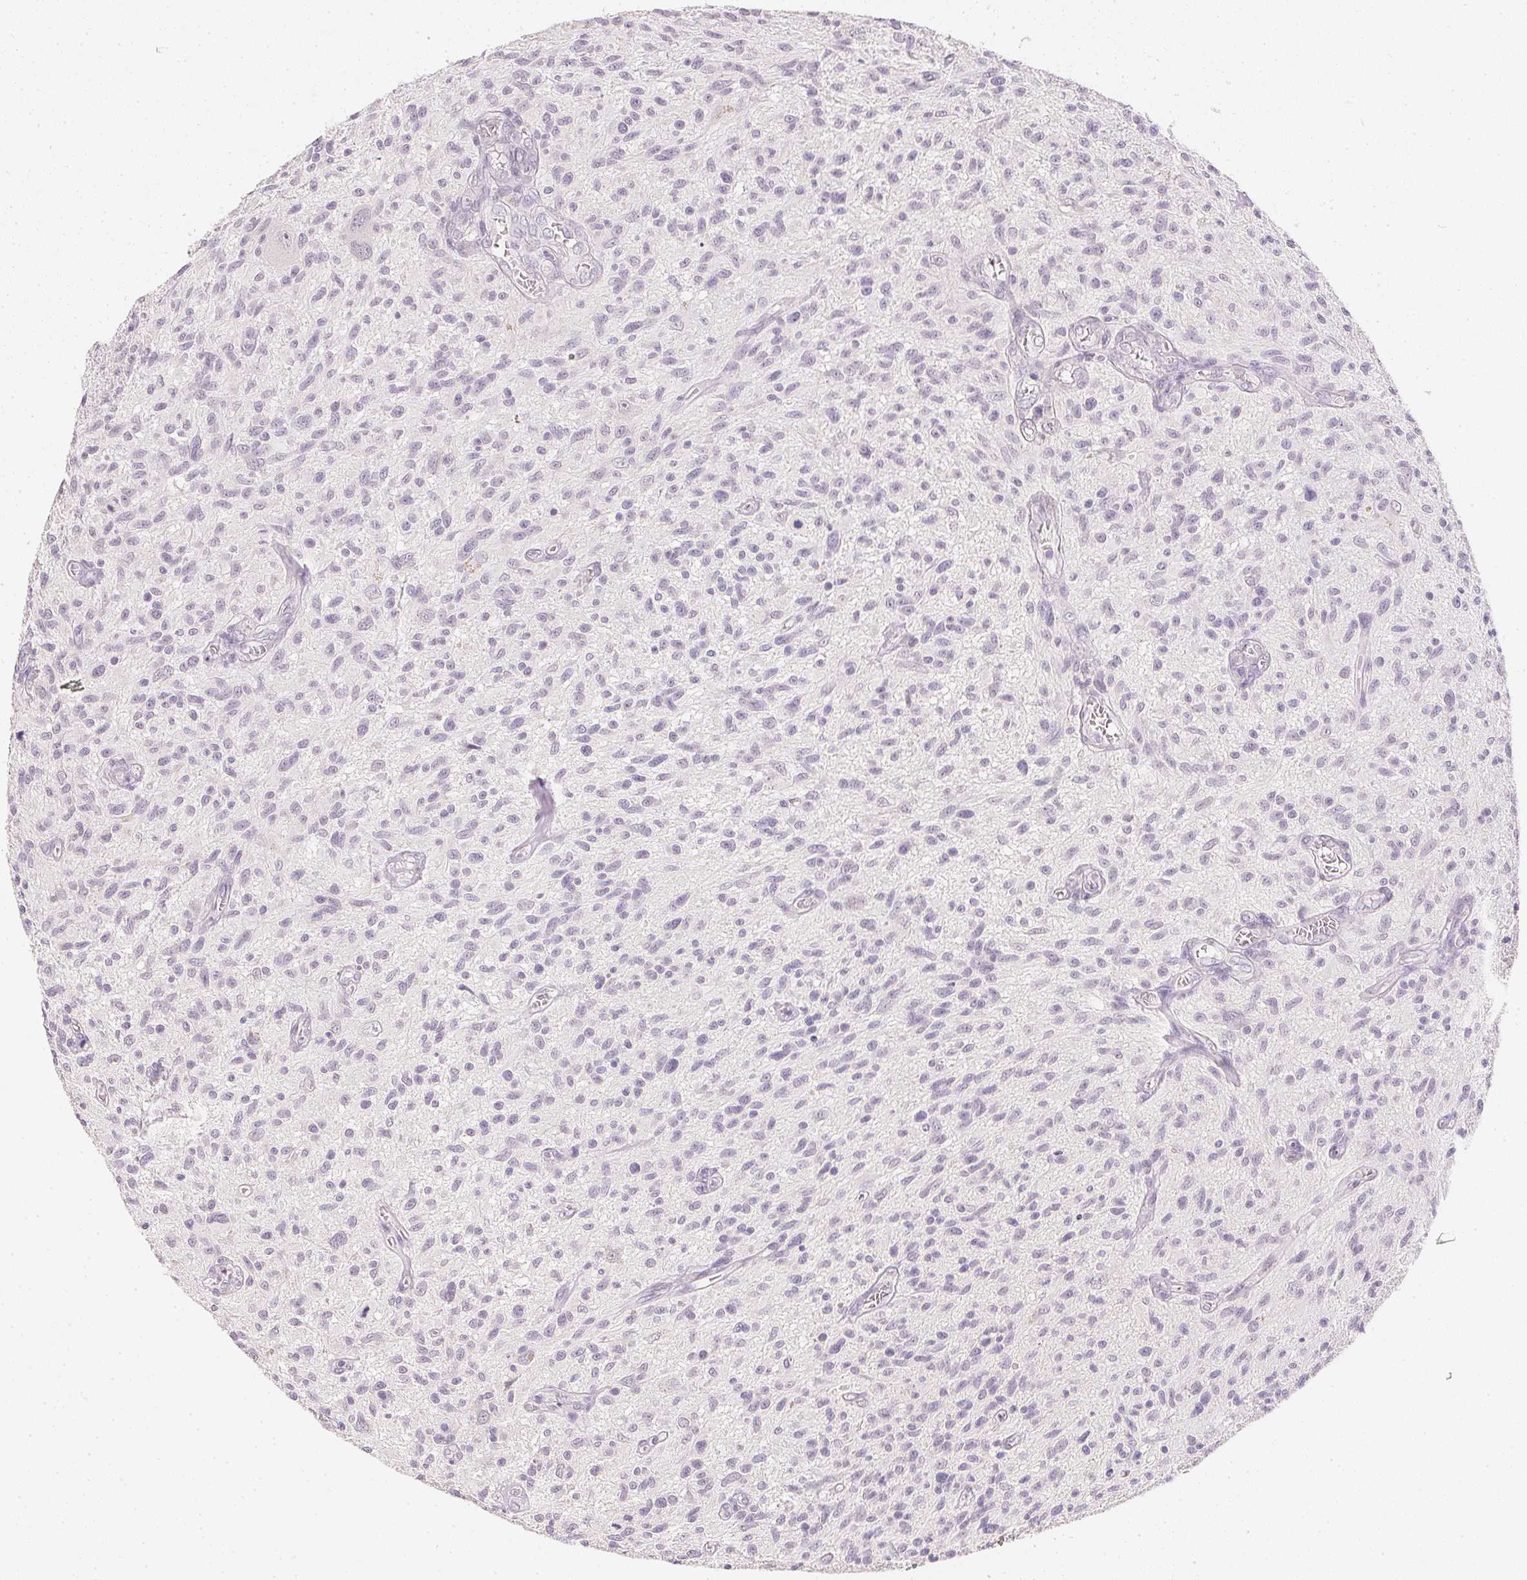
{"staining": {"intensity": "negative", "quantity": "none", "location": "none"}, "tissue": "glioma", "cell_type": "Tumor cells", "image_type": "cancer", "snomed": [{"axis": "morphology", "description": "Glioma, malignant, High grade"}, {"axis": "topography", "description": "Brain"}], "caption": "Immunohistochemical staining of human malignant high-grade glioma demonstrates no significant positivity in tumor cells.", "gene": "PPY", "patient": {"sex": "male", "age": 75}}